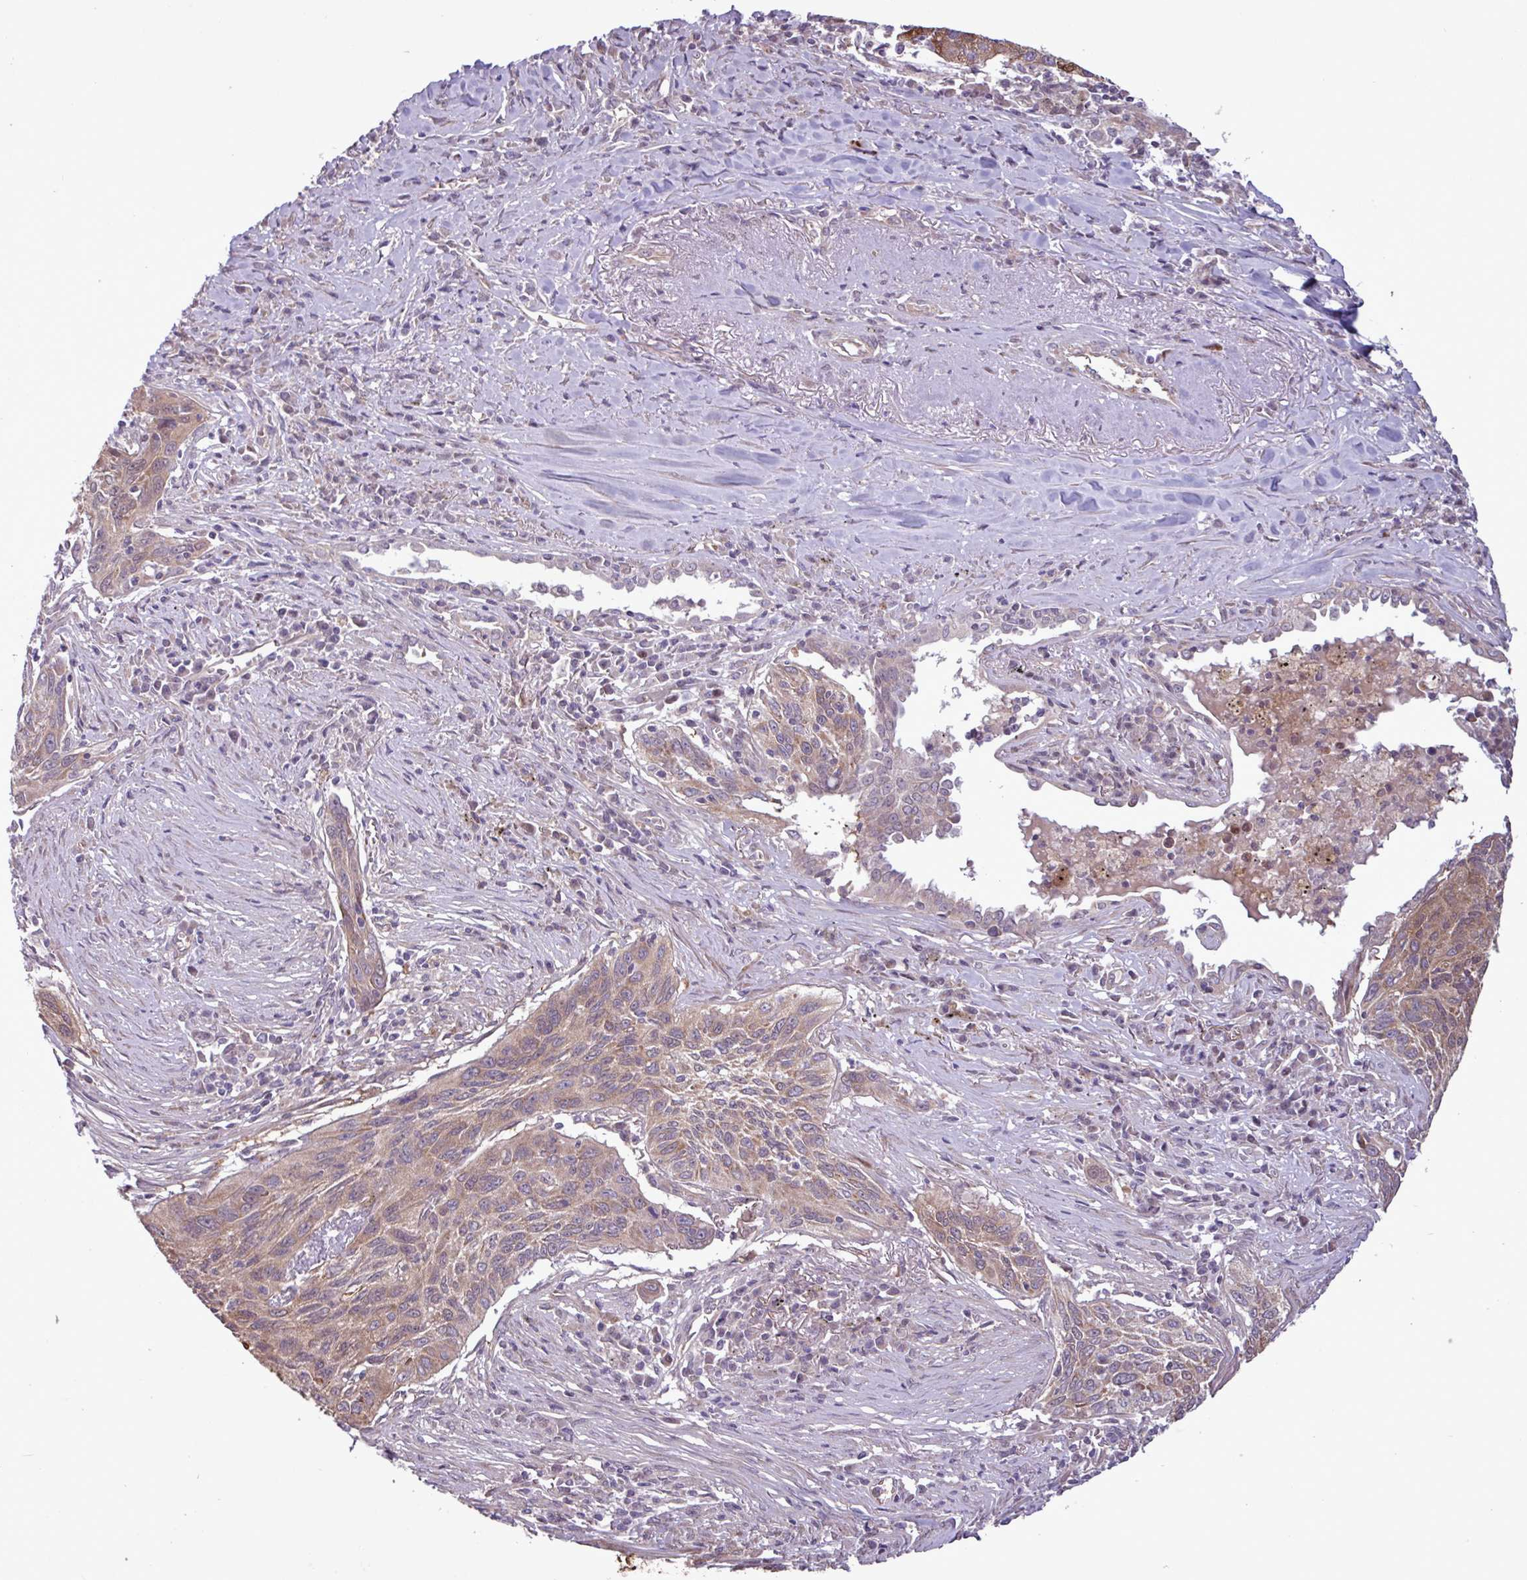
{"staining": {"intensity": "moderate", "quantity": ">75%", "location": "cytoplasmic/membranous"}, "tissue": "lung cancer", "cell_type": "Tumor cells", "image_type": "cancer", "snomed": [{"axis": "morphology", "description": "Squamous cell carcinoma, NOS"}, {"axis": "topography", "description": "Lung"}], "caption": "Lung cancer (squamous cell carcinoma) tissue demonstrates moderate cytoplasmic/membranous staining in about >75% of tumor cells, visualized by immunohistochemistry.", "gene": "PDPR", "patient": {"sex": "female", "age": 66}}